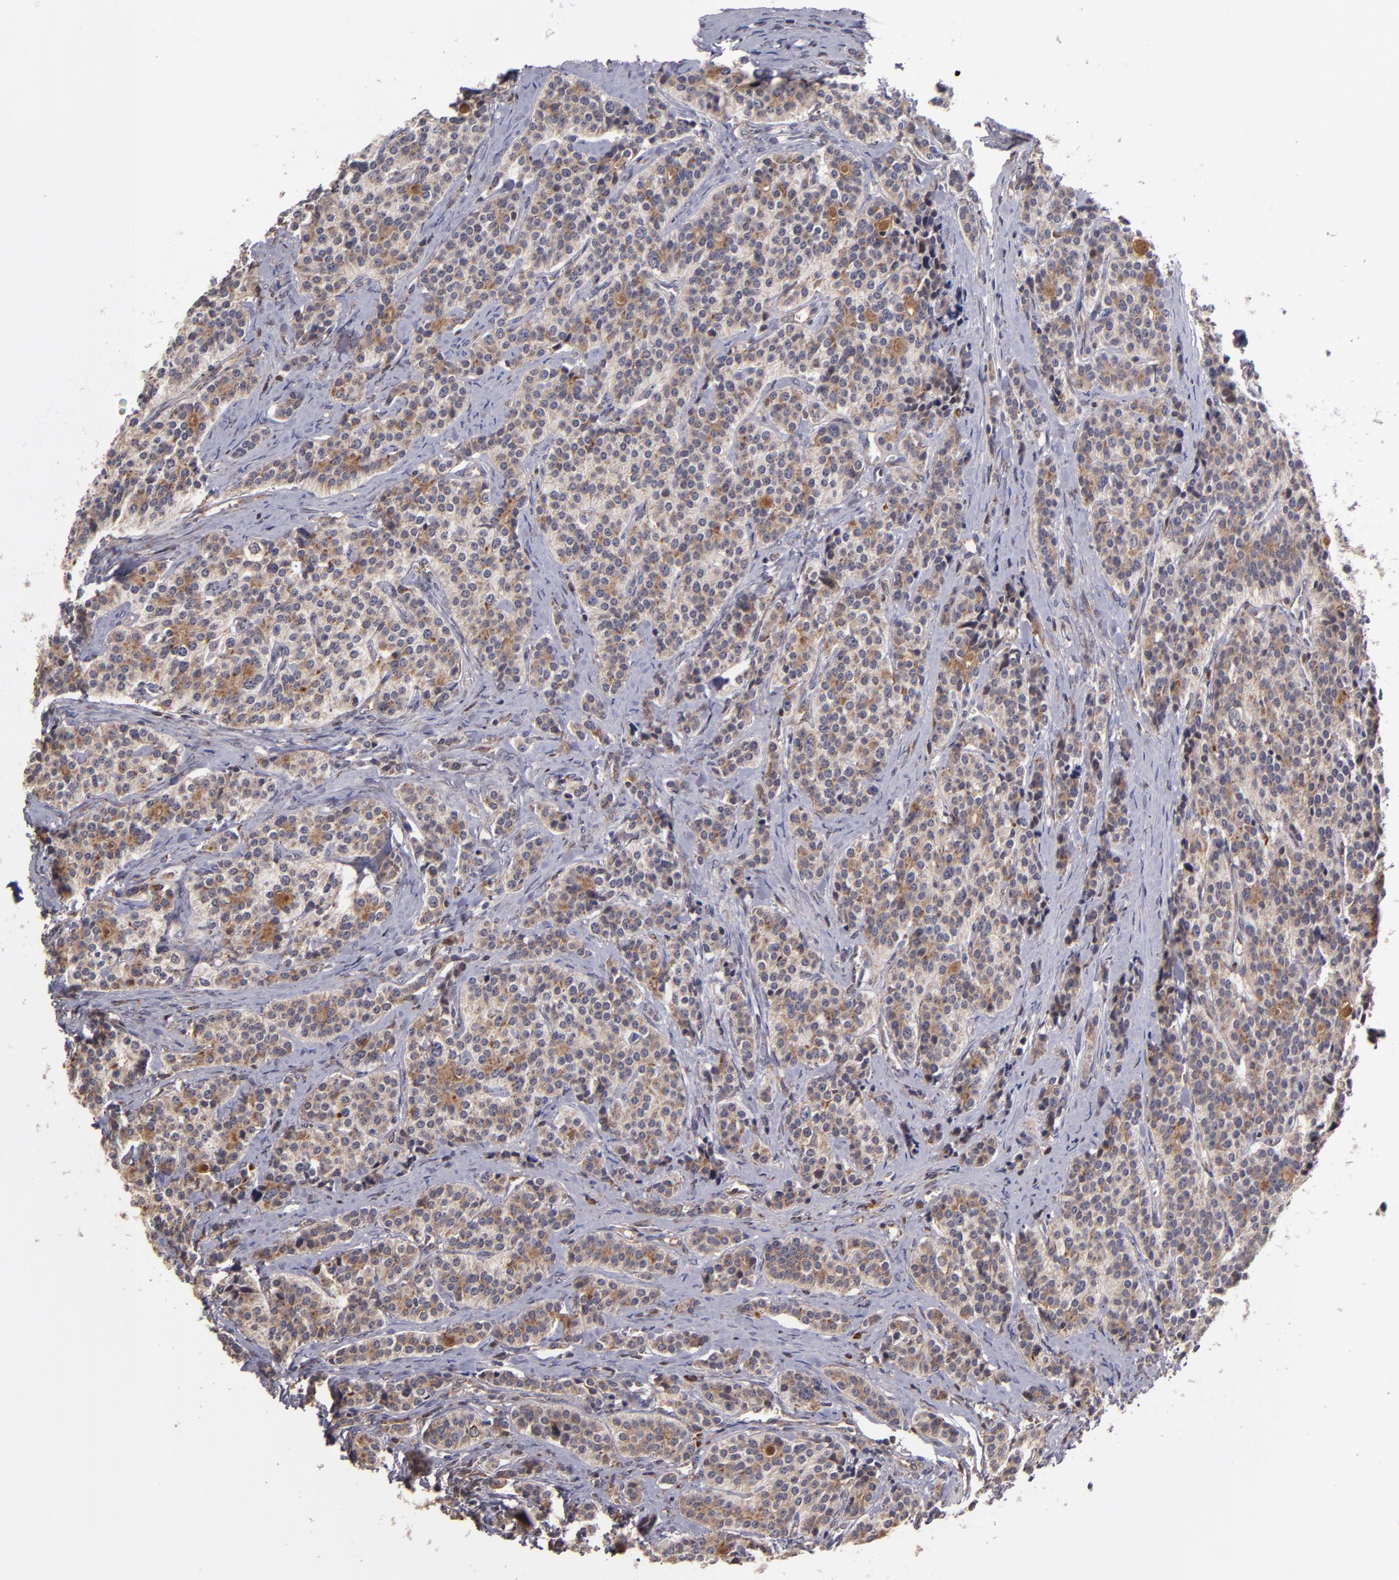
{"staining": {"intensity": "weak", "quantity": ">75%", "location": "cytoplasmic/membranous"}, "tissue": "carcinoid", "cell_type": "Tumor cells", "image_type": "cancer", "snomed": [{"axis": "morphology", "description": "Carcinoid, malignant, NOS"}, {"axis": "topography", "description": "Small intestine"}], "caption": "The immunohistochemical stain highlights weak cytoplasmic/membranous positivity in tumor cells of carcinoid (malignant) tissue.", "gene": "CASP1", "patient": {"sex": "male", "age": 63}}